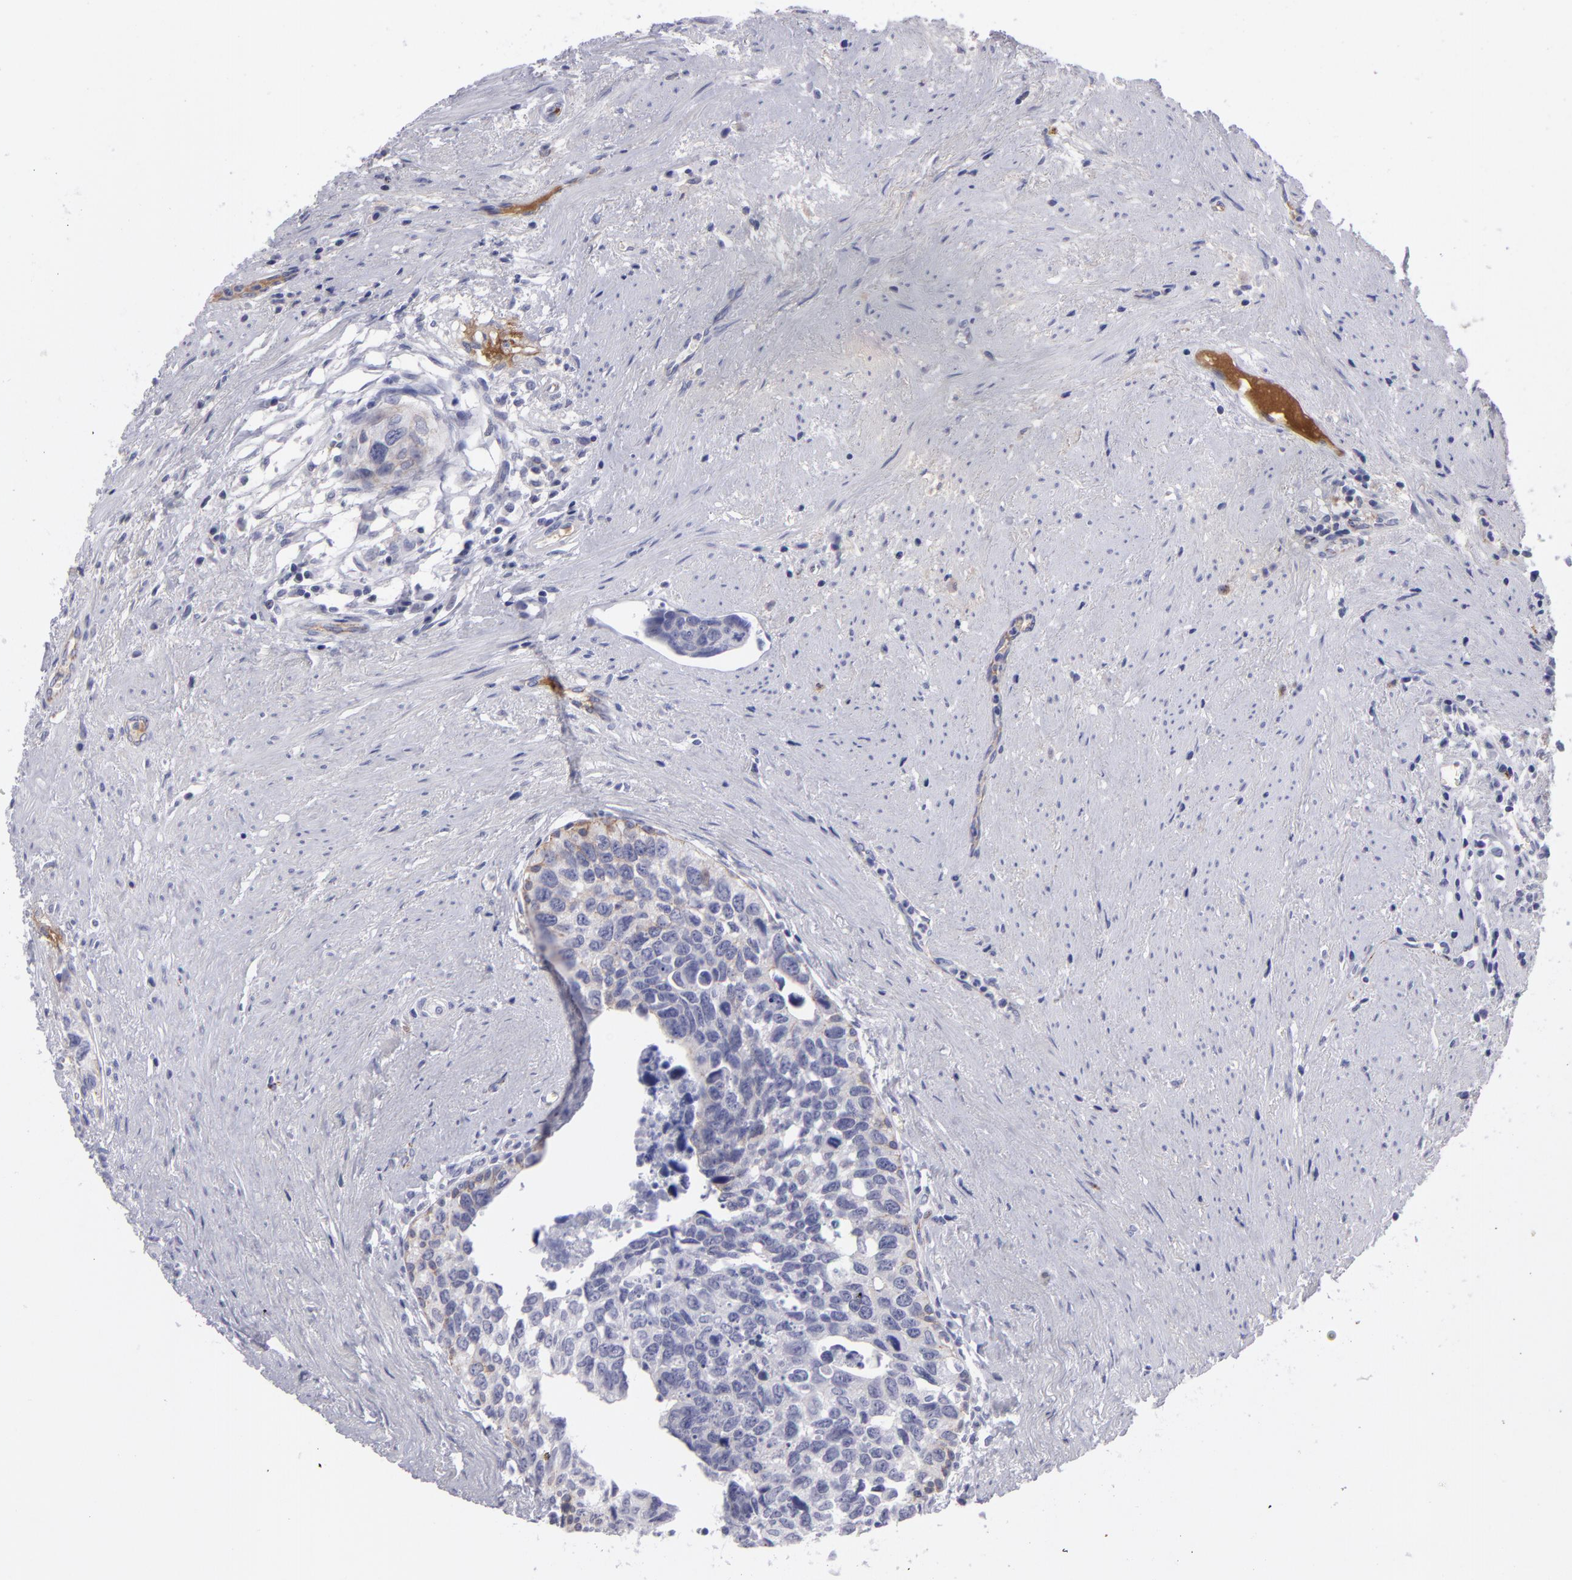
{"staining": {"intensity": "negative", "quantity": "none", "location": "none"}, "tissue": "urothelial cancer", "cell_type": "Tumor cells", "image_type": "cancer", "snomed": [{"axis": "morphology", "description": "Urothelial carcinoma, High grade"}, {"axis": "topography", "description": "Urinary bladder"}], "caption": "The histopathology image reveals no staining of tumor cells in urothelial cancer.", "gene": "CTNNB1", "patient": {"sex": "male", "age": 81}}